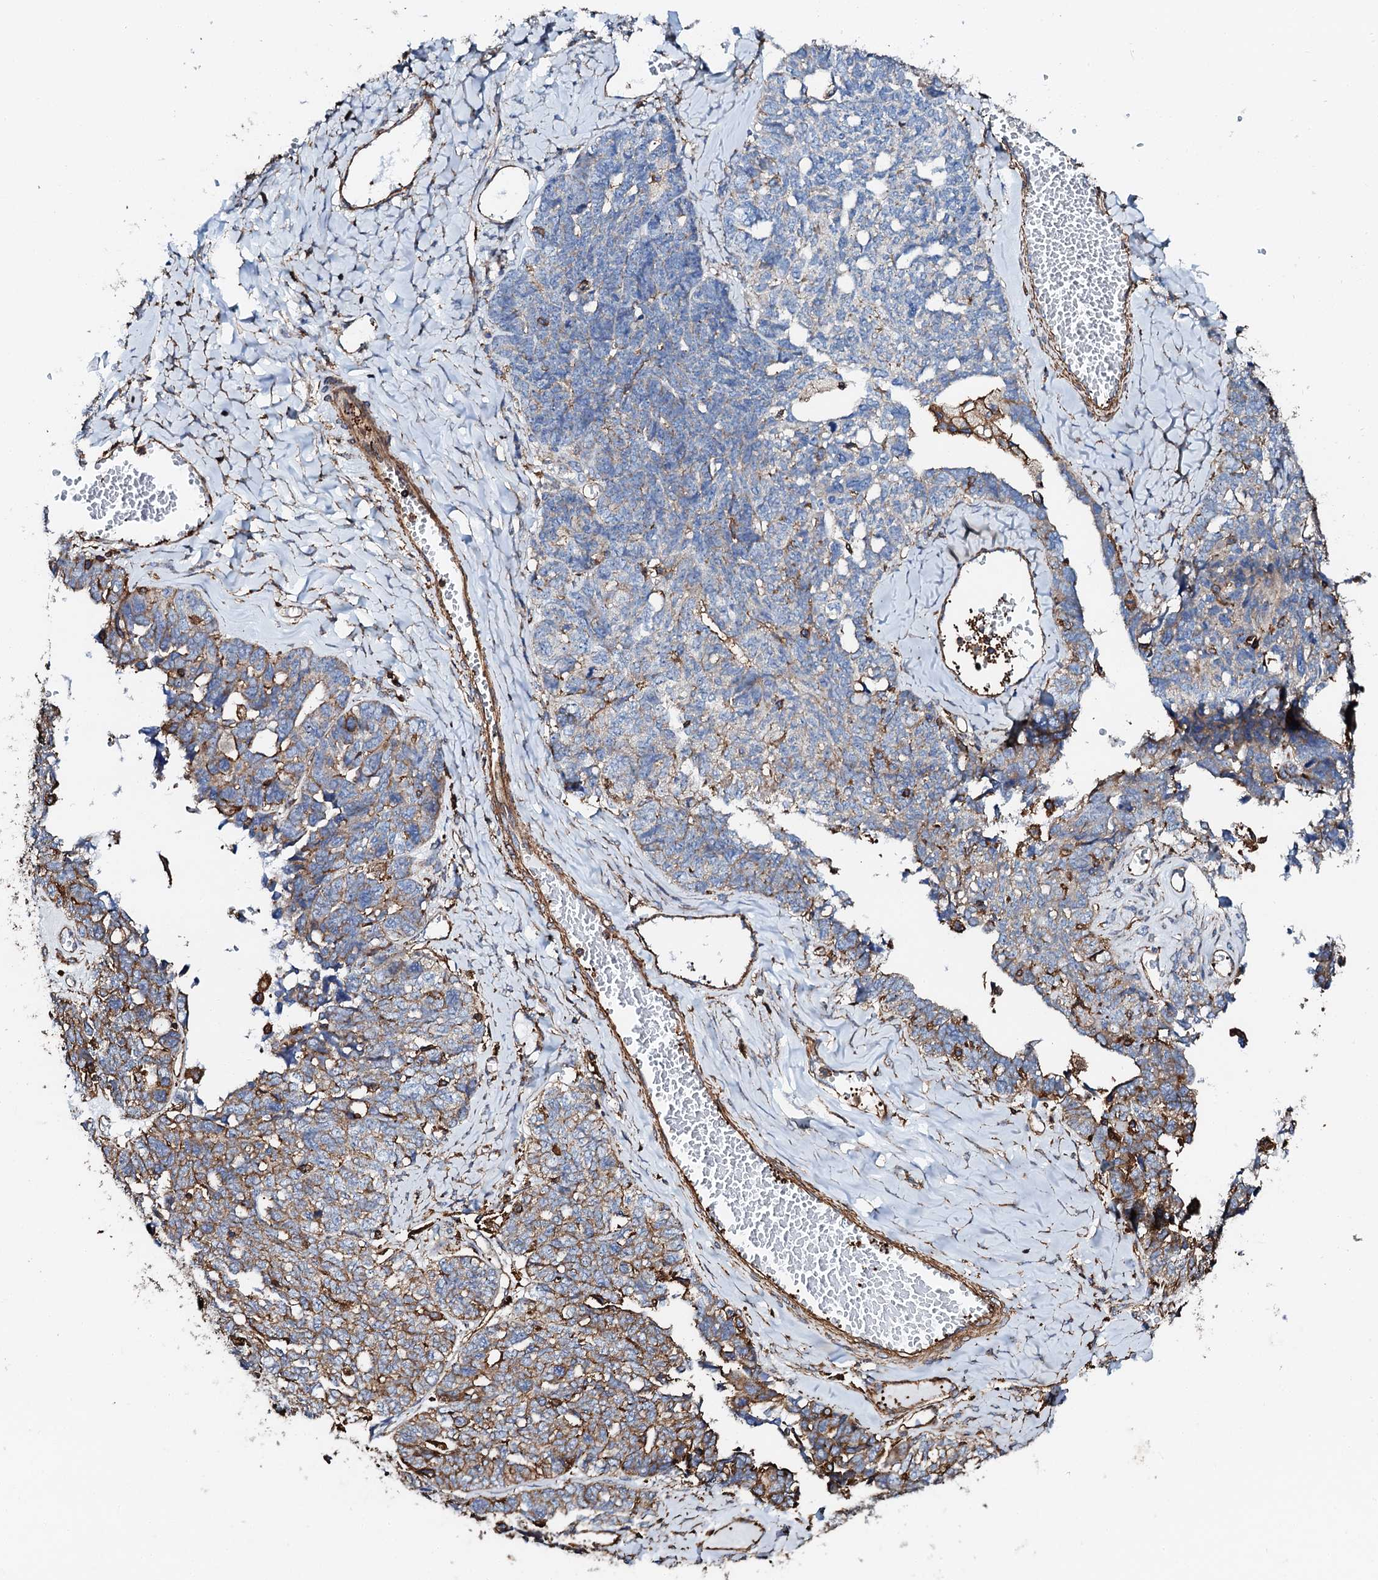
{"staining": {"intensity": "moderate", "quantity": "<25%", "location": "cytoplasmic/membranous"}, "tissue": "ovarian cancer", "cell_type": "Tumor cells", "image_type": "cancer", "snomed": [{"axis": "morphology", "description": "Cystadenocarcinoma, serous, NOS"}, {"axis": "topography", "description": "Ovary"}], "caption": "High-power microscopy captured an immunohistochemistry (IHC) image of ovarian cancer, revealing moderate cytoplasmic/membranous positivity in about <25% of tumor cells.", "gene": "INTS10", "patient": {"sex": "female", "age": 79}}